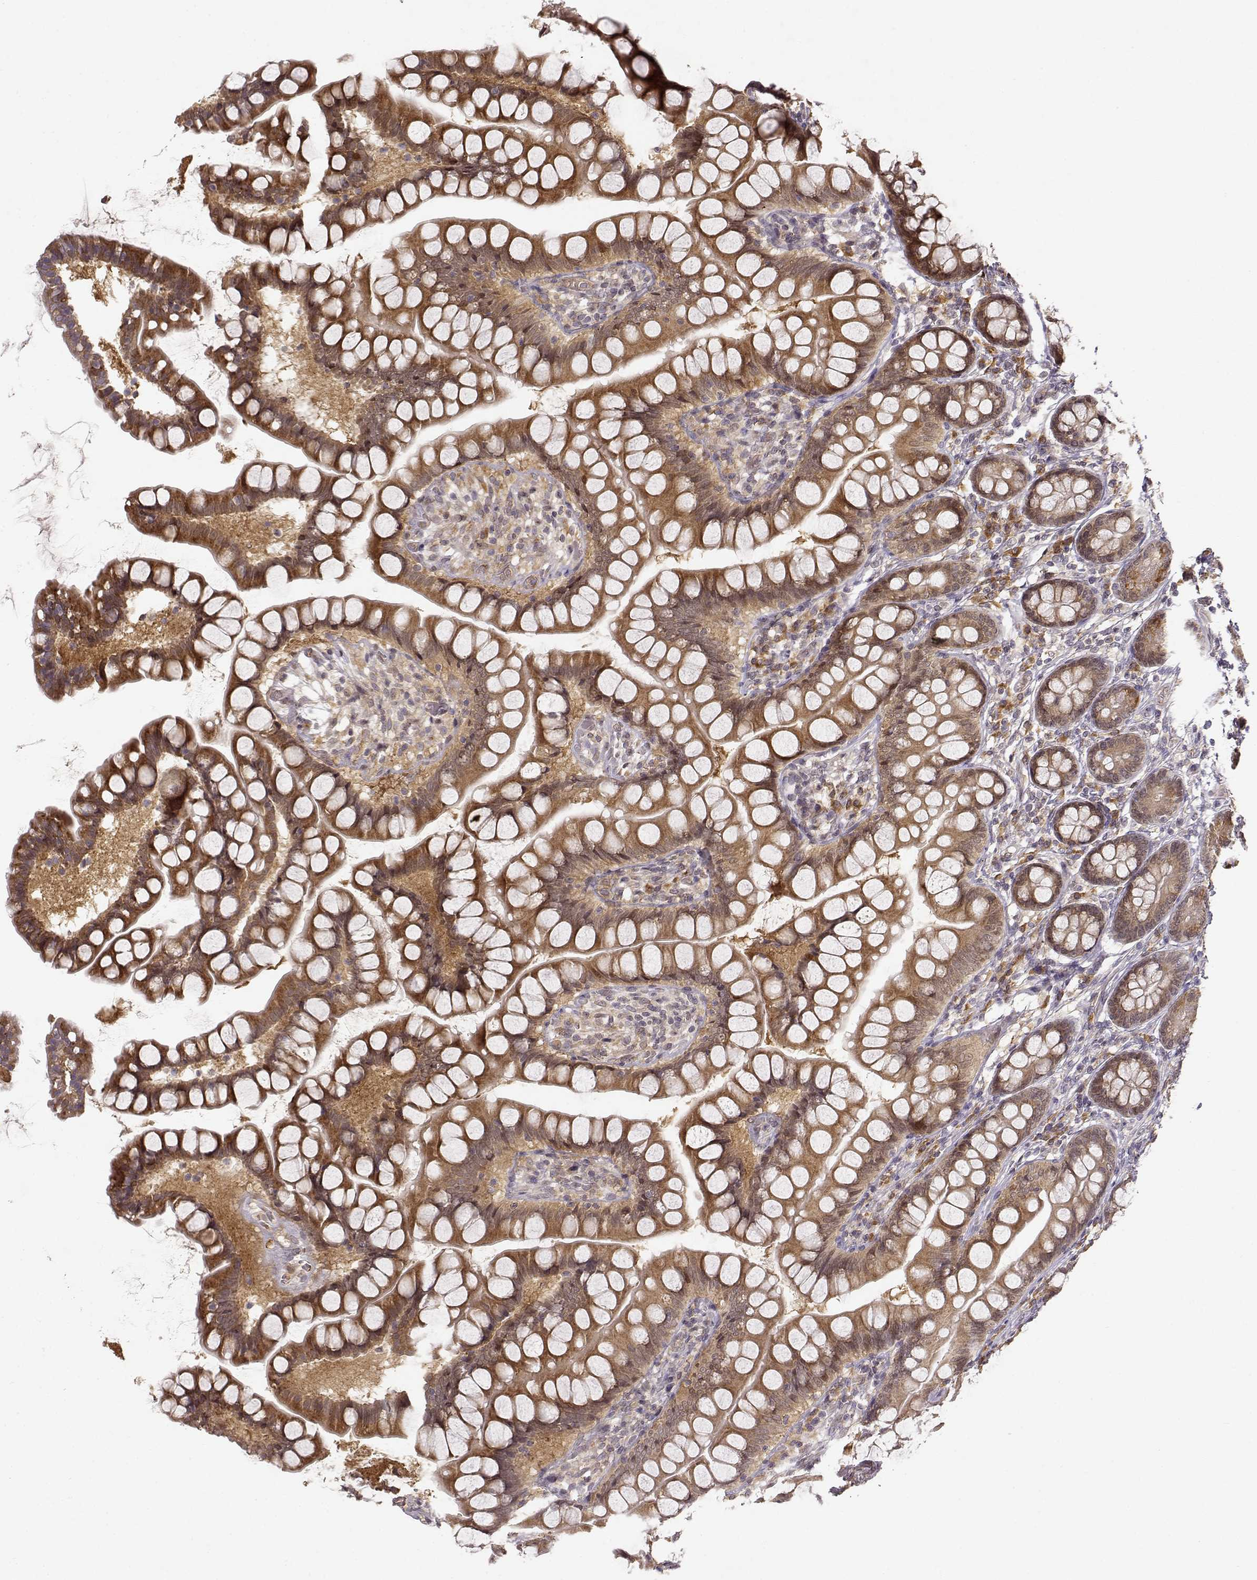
{"staining": {"intensity": "strong", "quantity": ">75%", "location": "cytoplasmic/membranous"}, "tissue": "small intestine", "cell_type": "Glandular cells", "image_type": "normal", "snomed": [{"axis": "morphology", "description": "Normal tissue, NOS"}, {"axis": "topography", "description": "Small intestine"}], "caption": "Small intestine stained with DAB immunohistochemistry reveals high levels of strong cytoplasmic/membranous expression in approximately >75% of glandular cells.", "gene": "ERGIC2", "patient": {"sex": "male", "age": 70}}